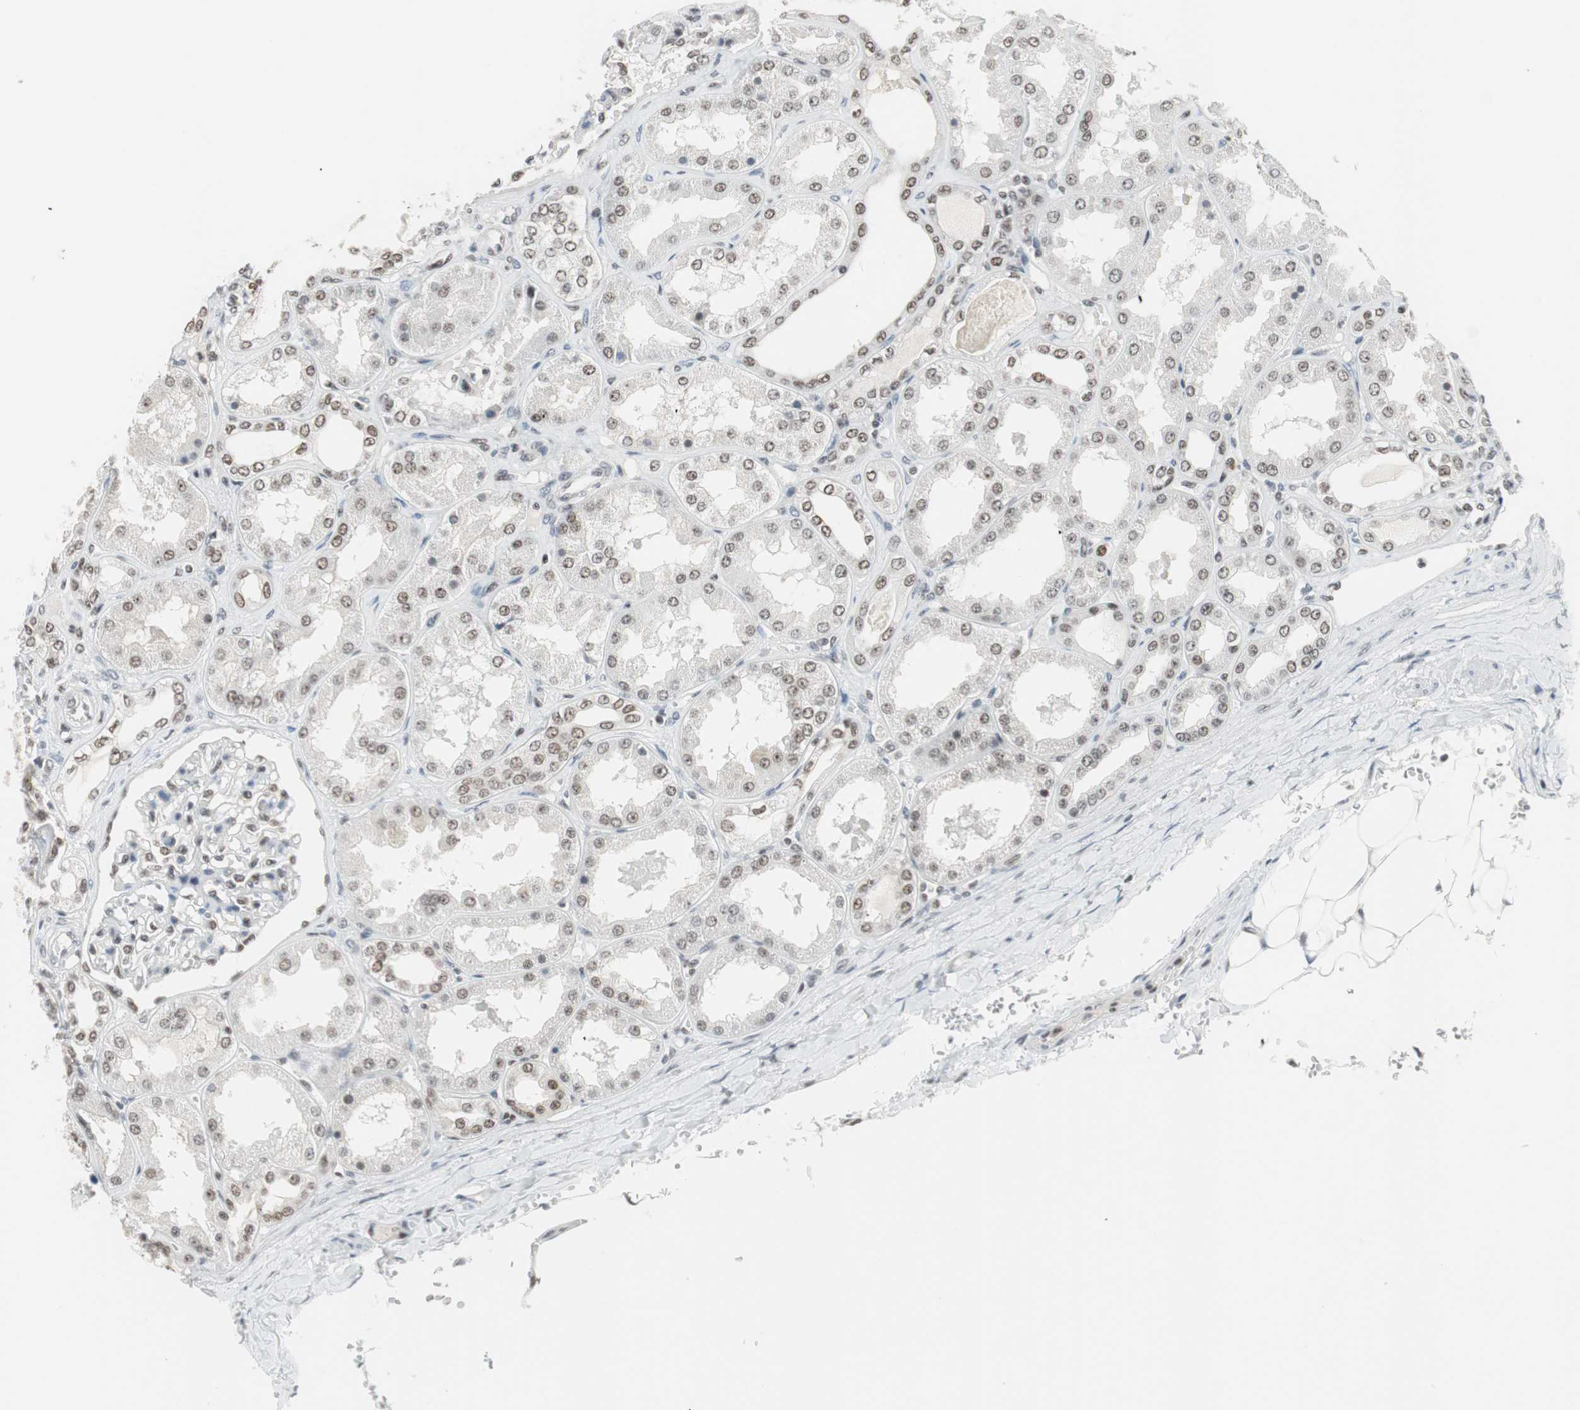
{"staining": {"intensity": "moderate", "quantity": ">75%", "location": "nuclear"}, "tissue": "kidney", "cell_type": "Cells in glomeruli", "image_type": "normal", "snomed": [{"axis": "morphology", "description": "Normal tissue, NOS"}, {"axis": "topography", "description": "Kidney"}], "caption": "Immunohistochemistry (IHC) staining of benign kidney, which shows medium levels of moderate nuclear positivity in about >75% of cells in glomeruli indicating moderate nuclear protein staining. The staining was performed using DAB (brown) for protein detection and nuclei were counterstained in hematoxylin (blue).", "gene": "RTF1", "patient": {"sex": "female", "age": 56}}